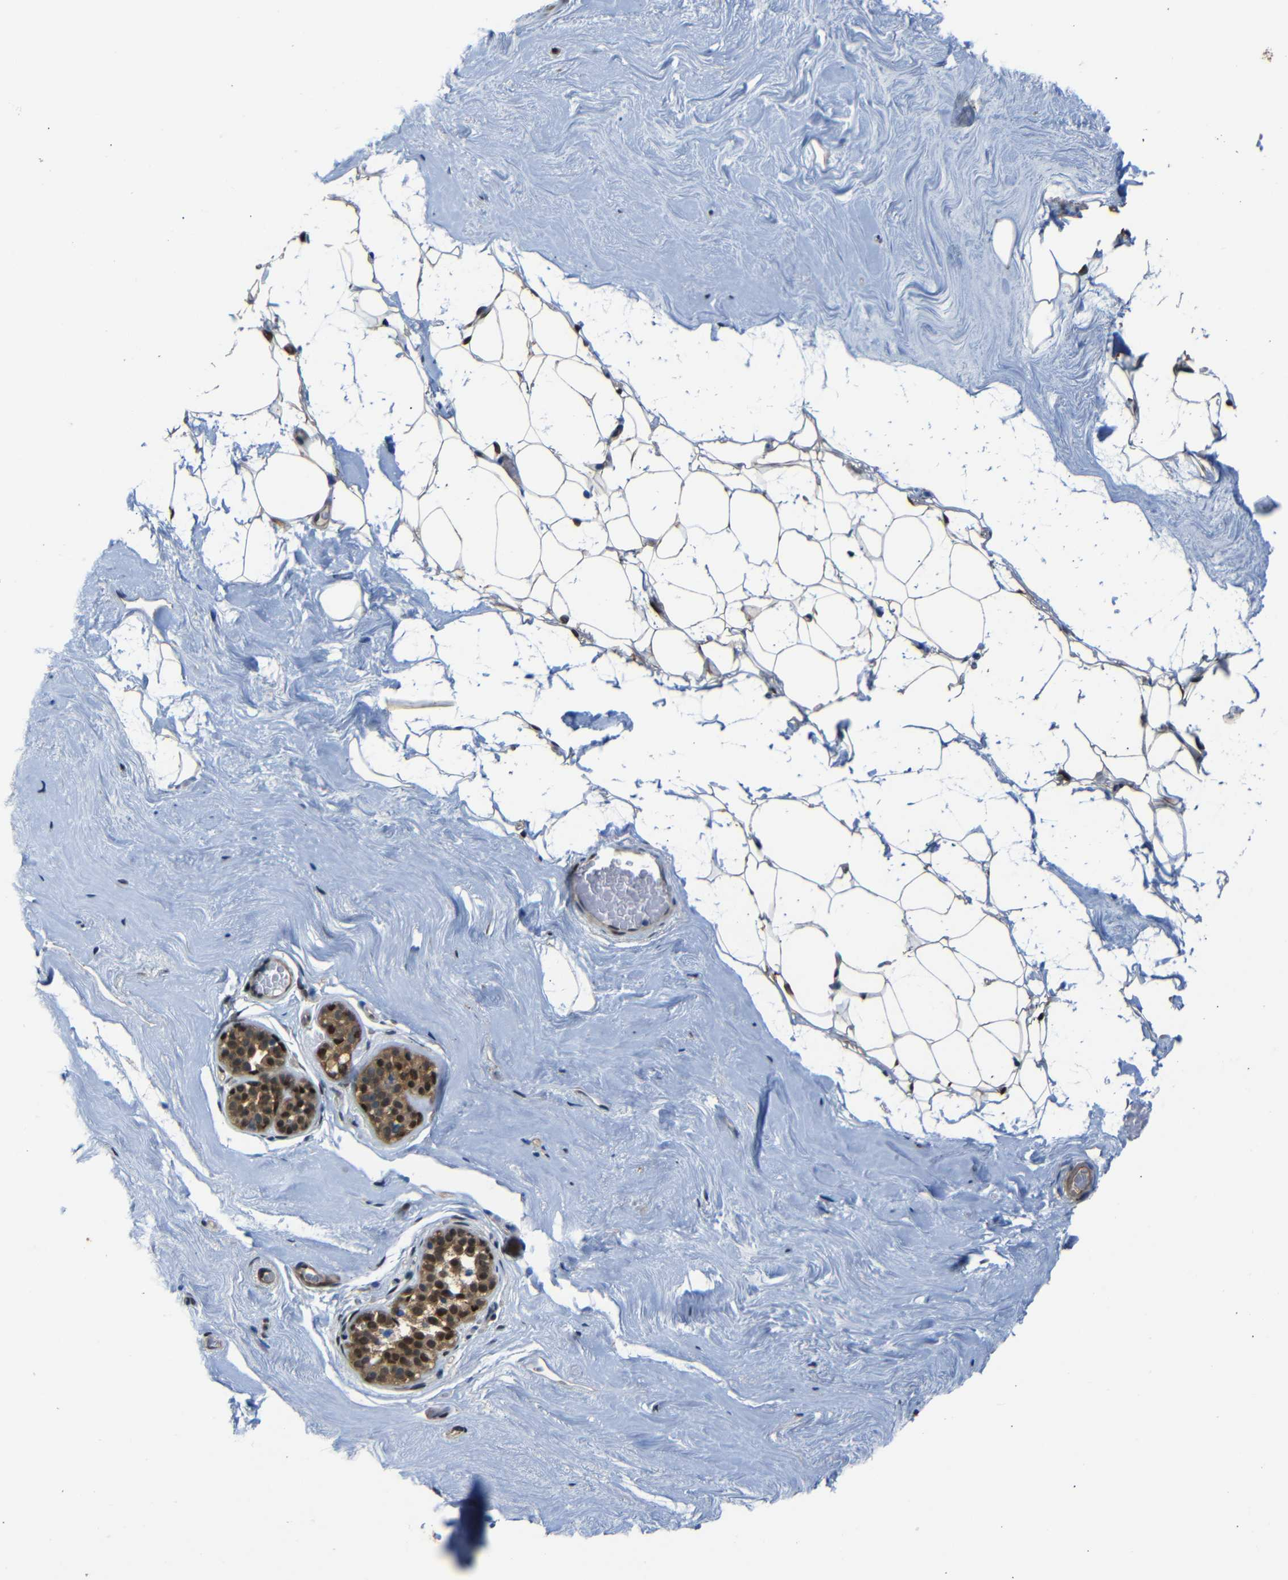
{"staining": {"intensity": "strong", "quantity": ">75%", "location": "nuclear"}, "tissue": "breast", "cell_type": "Adipocytes", "image_type": "normal", "snomed": [{"axis": "morphology", "description": "Normal tissue, NOS"}, {"axis": "topography", "description": "Breast"}], "caption": "An IHC micrograph of normal tissue is shown. Protein staining in brown highlights strong nuclear positivity in breast within adipocytes.", "gene": "YAP1", "patient": {"sex": "female", "age": 75}}